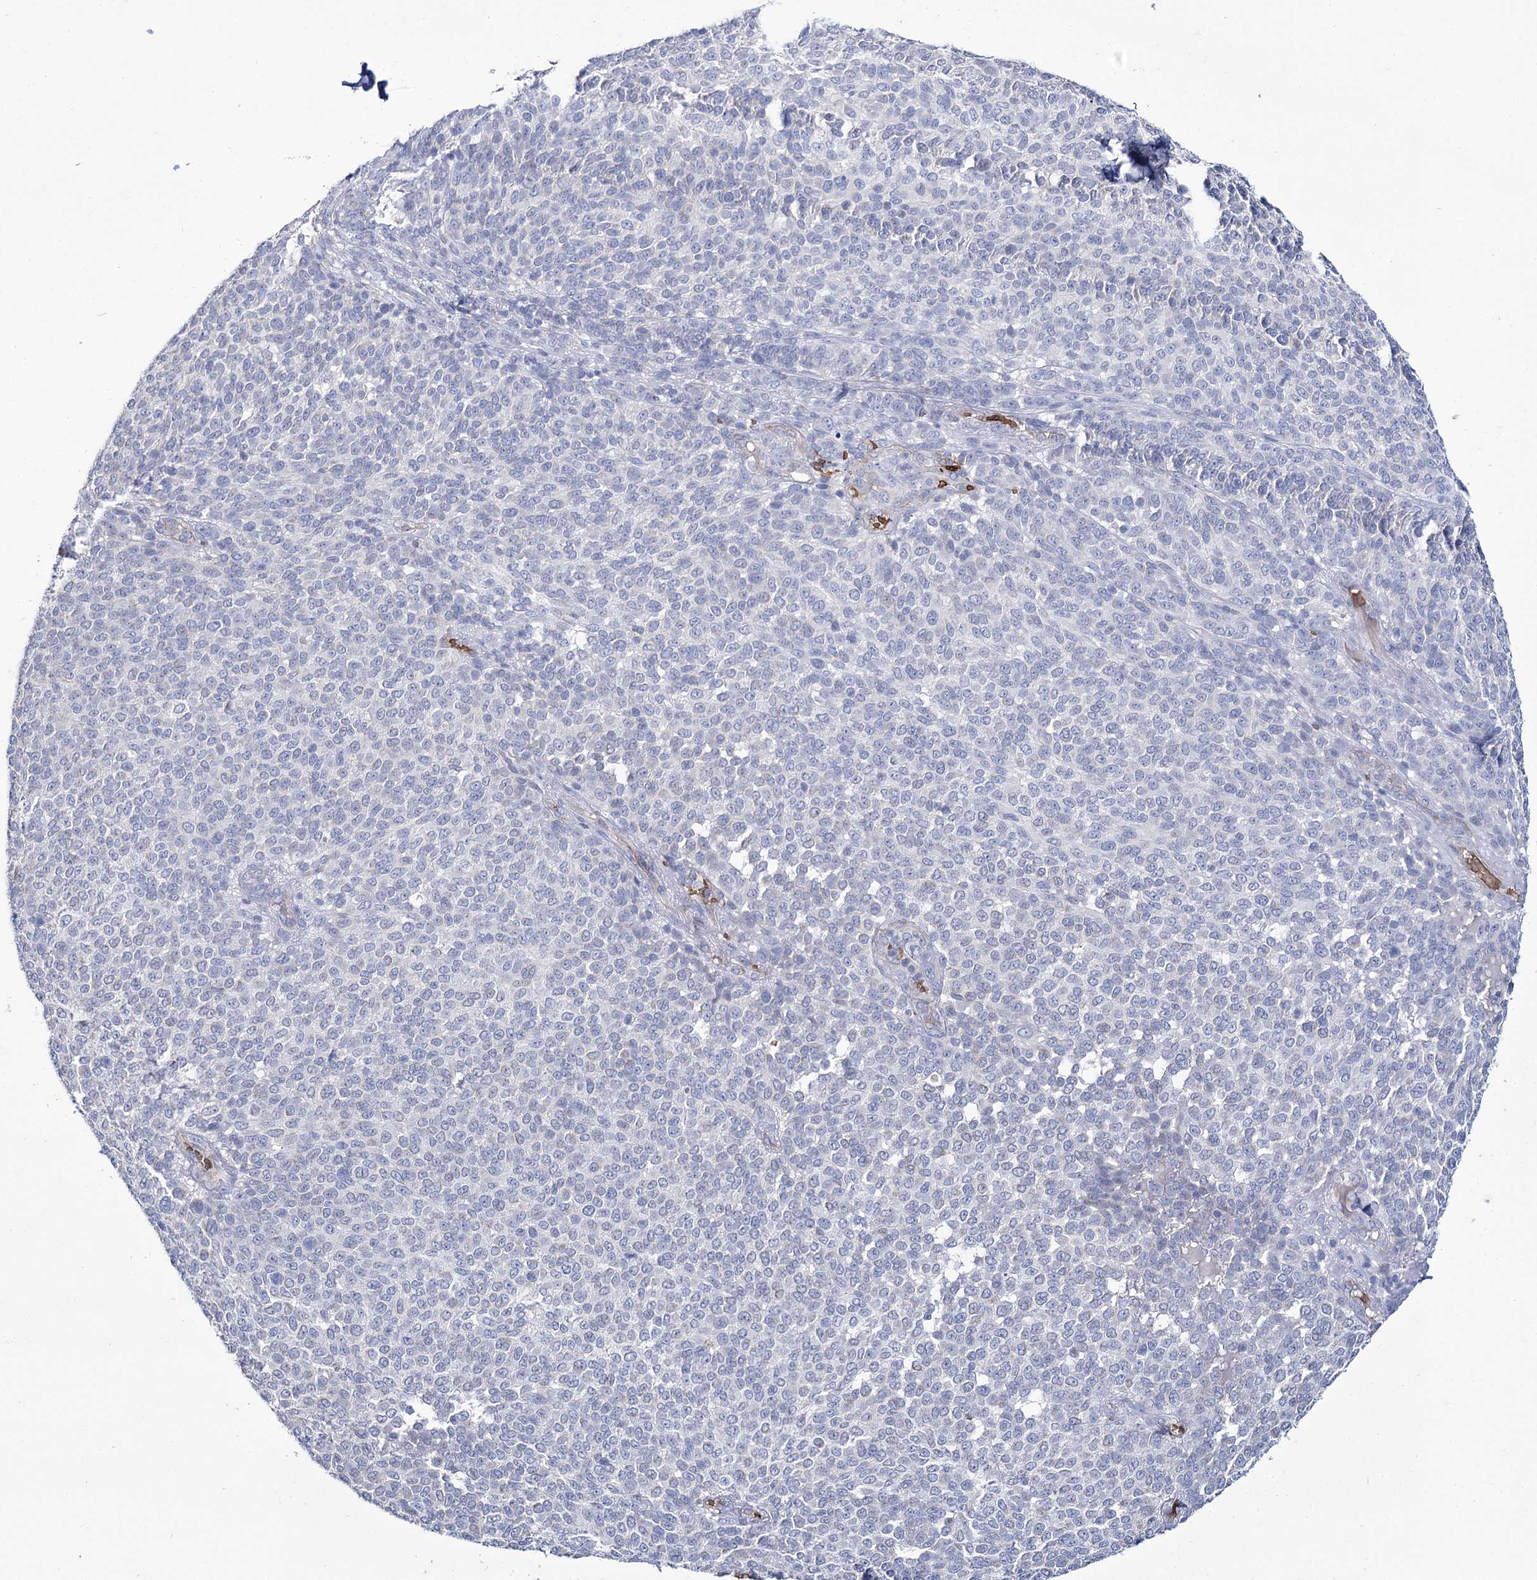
{"staining": {"intensity": "negative", "quantity": "none", "location": "none"}, "tissue": "melanoma", "cell_type": "Tumor cells", "image_type": "cancer", "snomed": [{"axis": "morphology", "description": "Malignant melanoma, NOS"}, {"axis": "topography", "description": "Skin"}], "caption": "Immunohistochemical staining of human melanoma displays no significant expression in tumor cells.", "gene": "GBF1", "patient": {"sex": "male", "age": 49}}